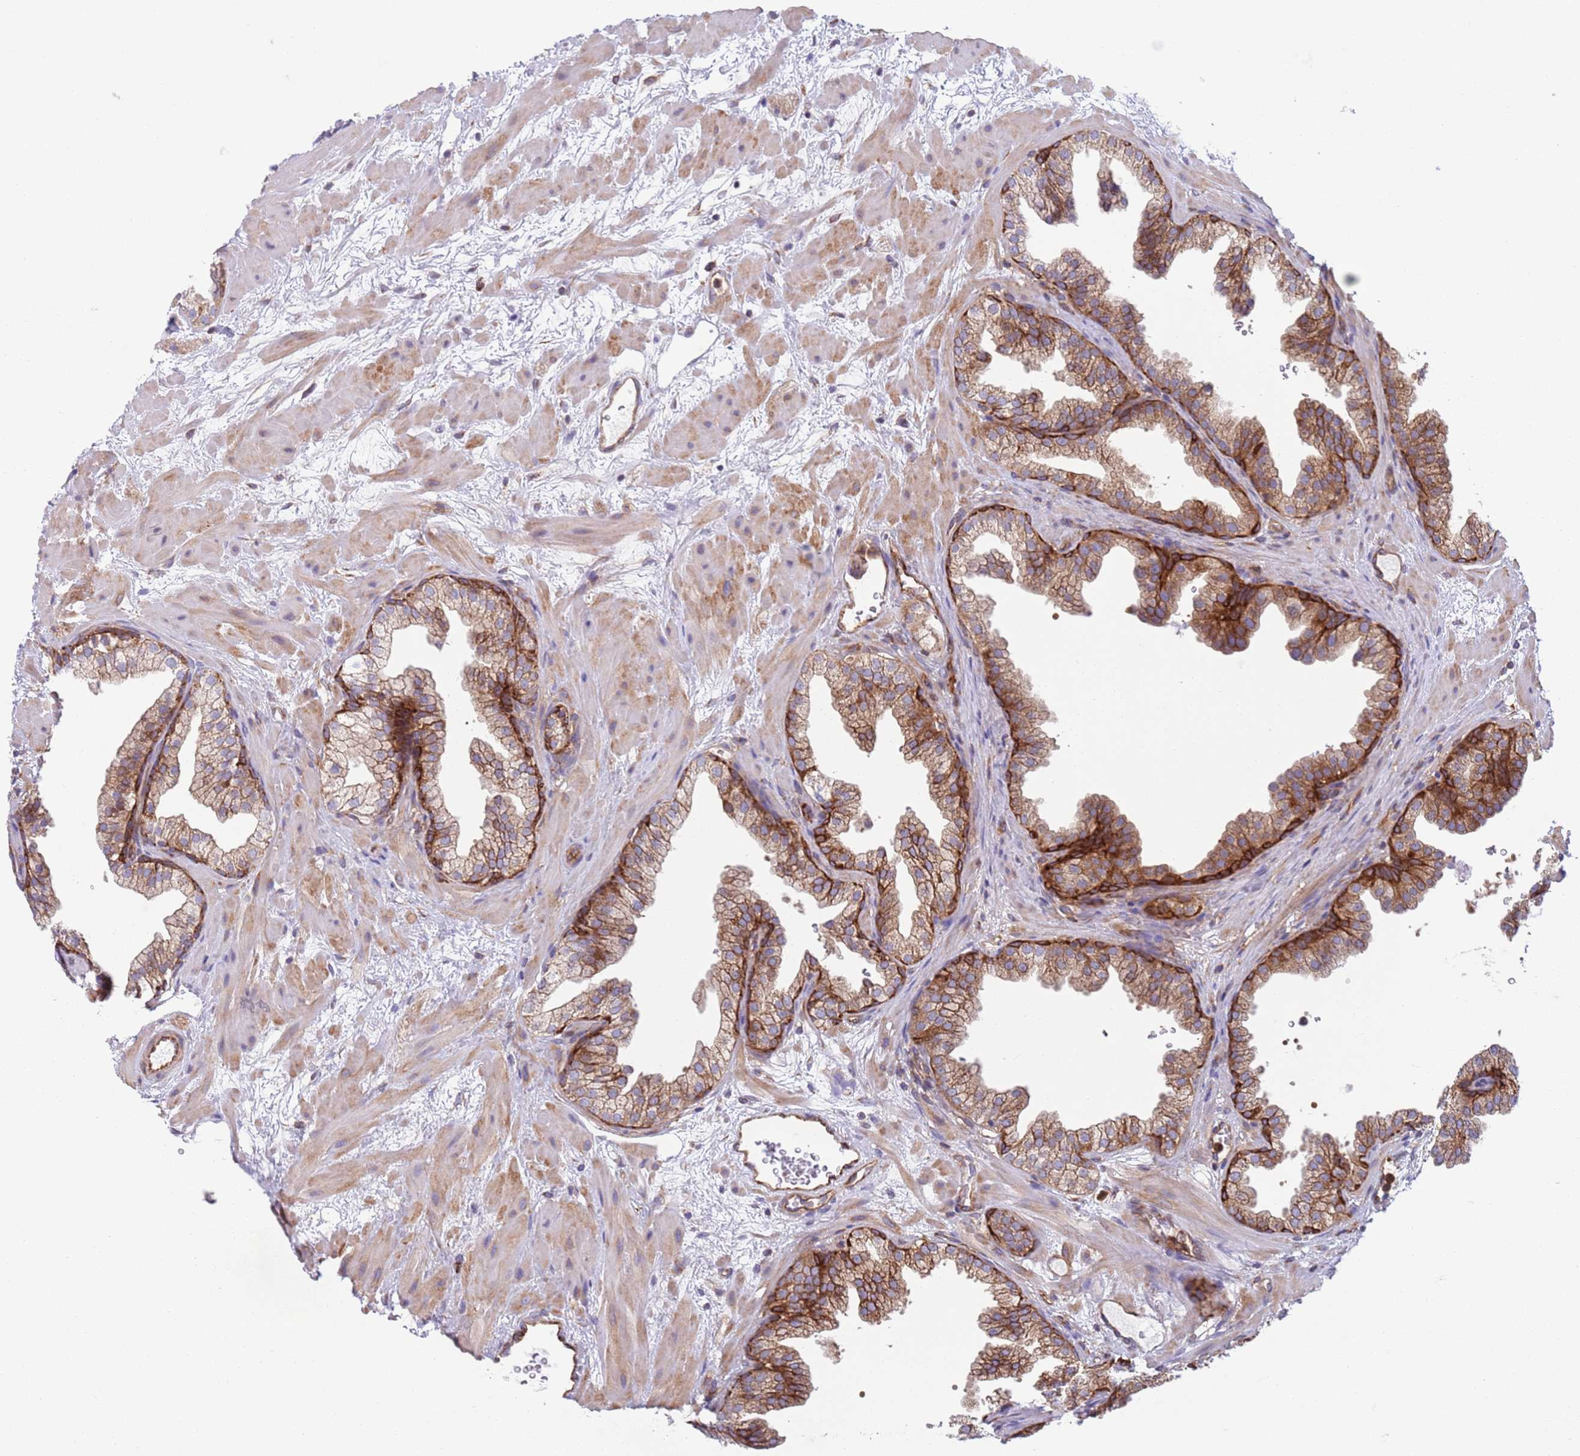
{"staining": {"intensity": "strong", "quantity": "25%-75%", "location": "cytoplasmic/membranous"}, "tissue": "prostate", "cell_type": "Glandular cells", "image_type": "normal", "snomed": [{"axis": "morphology", "description": "Normal tissue, NOS"}, {"axis": "topography", "description": "Prostate"}], "caption": "Brown immunohistochemical staining in unremarkable human prostate reveals strong cytoplasmic/membranous staining in about 25%-75% of glandular cells. The protein is stained brown, and the nuclei are stained in blue (DAB IHC with brightfield microscopy, high magnification).", "gene": "ZMYM5", "patient": {"sex": "male", "age": 37}}